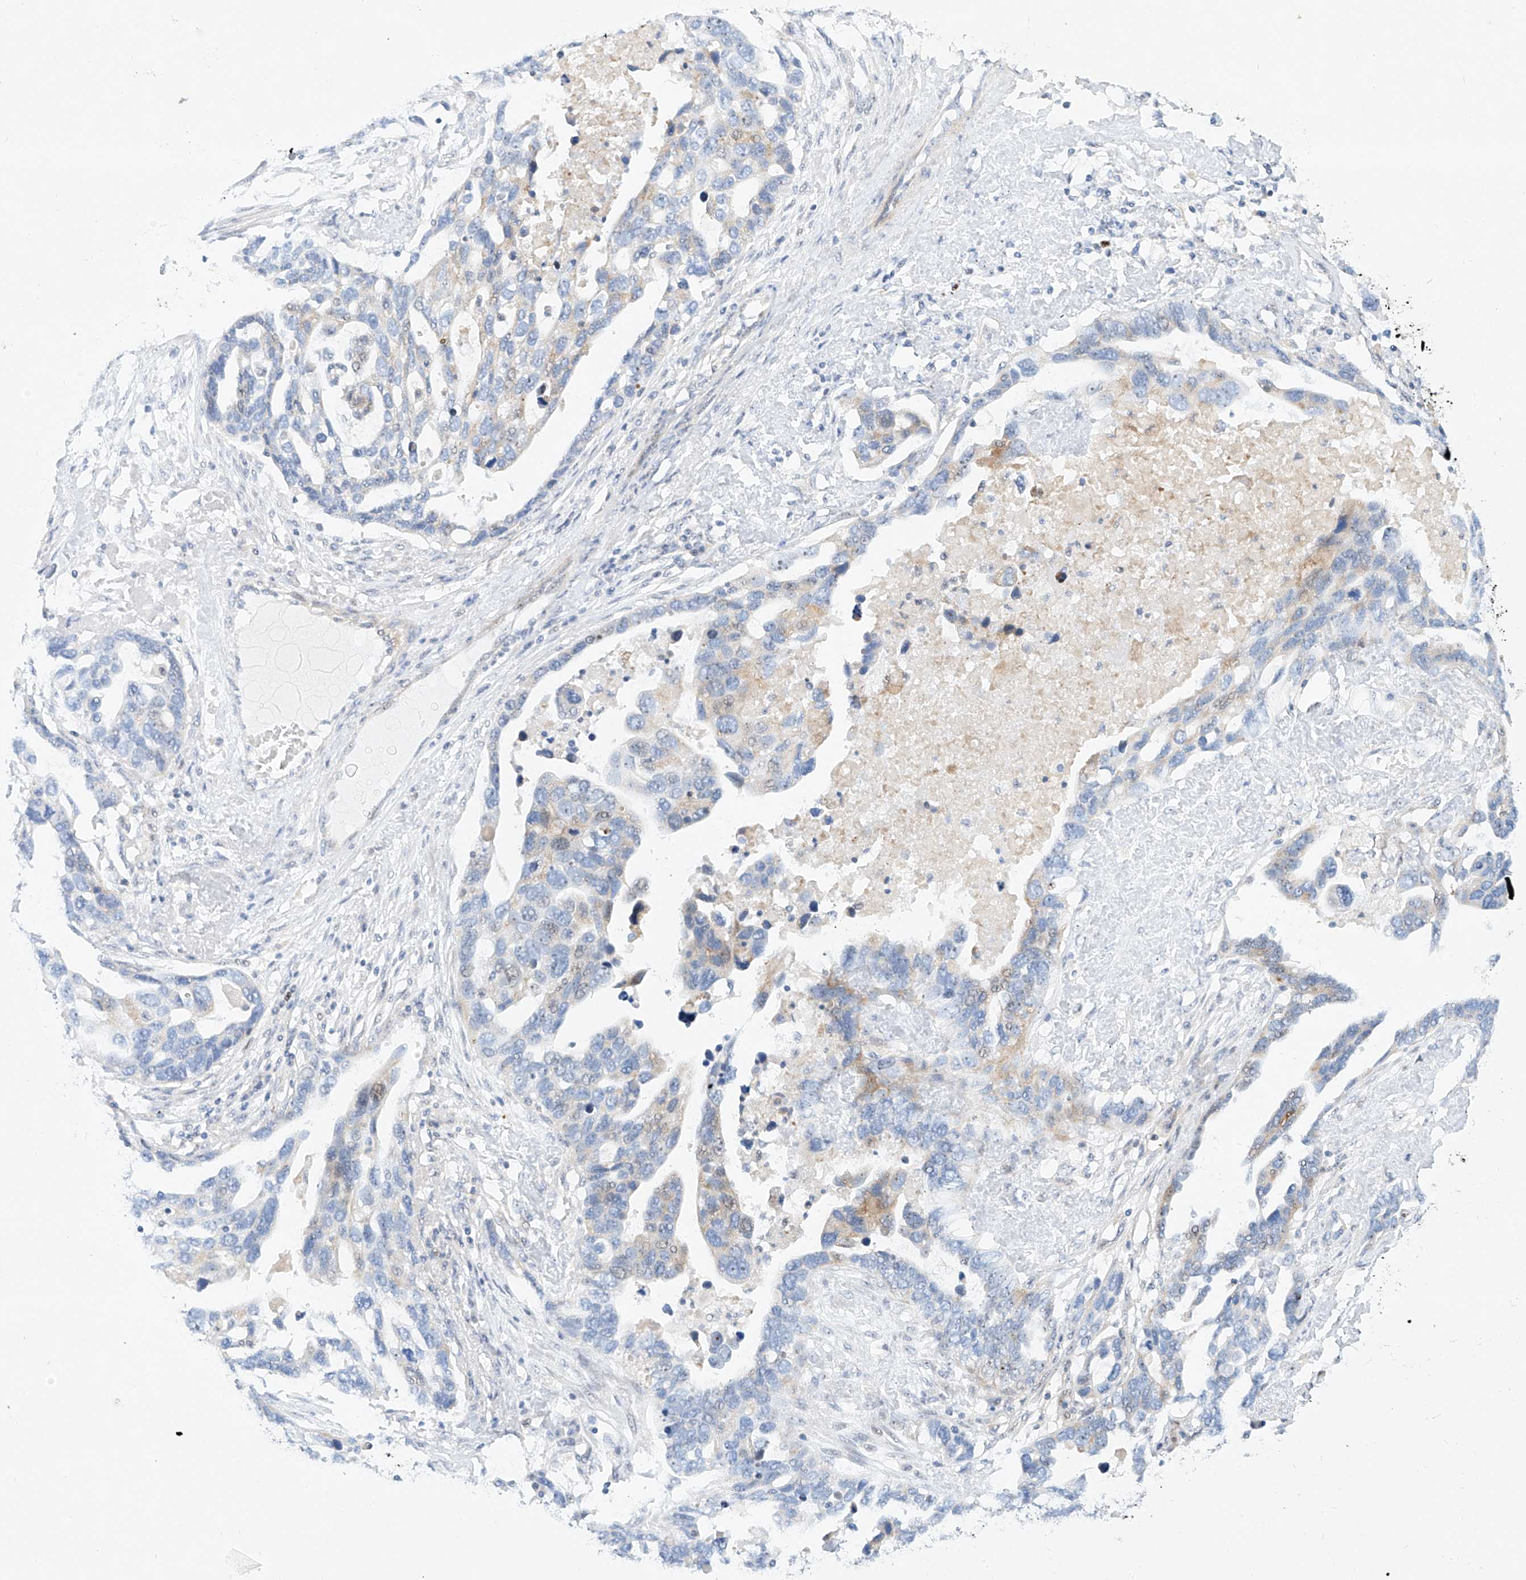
{"staining": {"intensity": "negative", "quantity": "none", "location": "none"}, "tissue": "ovarian cancer", "cell_type": "Tumor cells", "image_type": "cancer", "snomed": [{"axis": "morphology", "description": "Cystadenocarcinoma, serous, NOS"}, {"axis": "topography", "description": "Ovary"}], "caption": "Tumor cells show no significant positivity in ovarian cancer (serous cystadenocarcinoma).", "gene": "SNU13", "patient": {"sex": "female", "age": 54}}